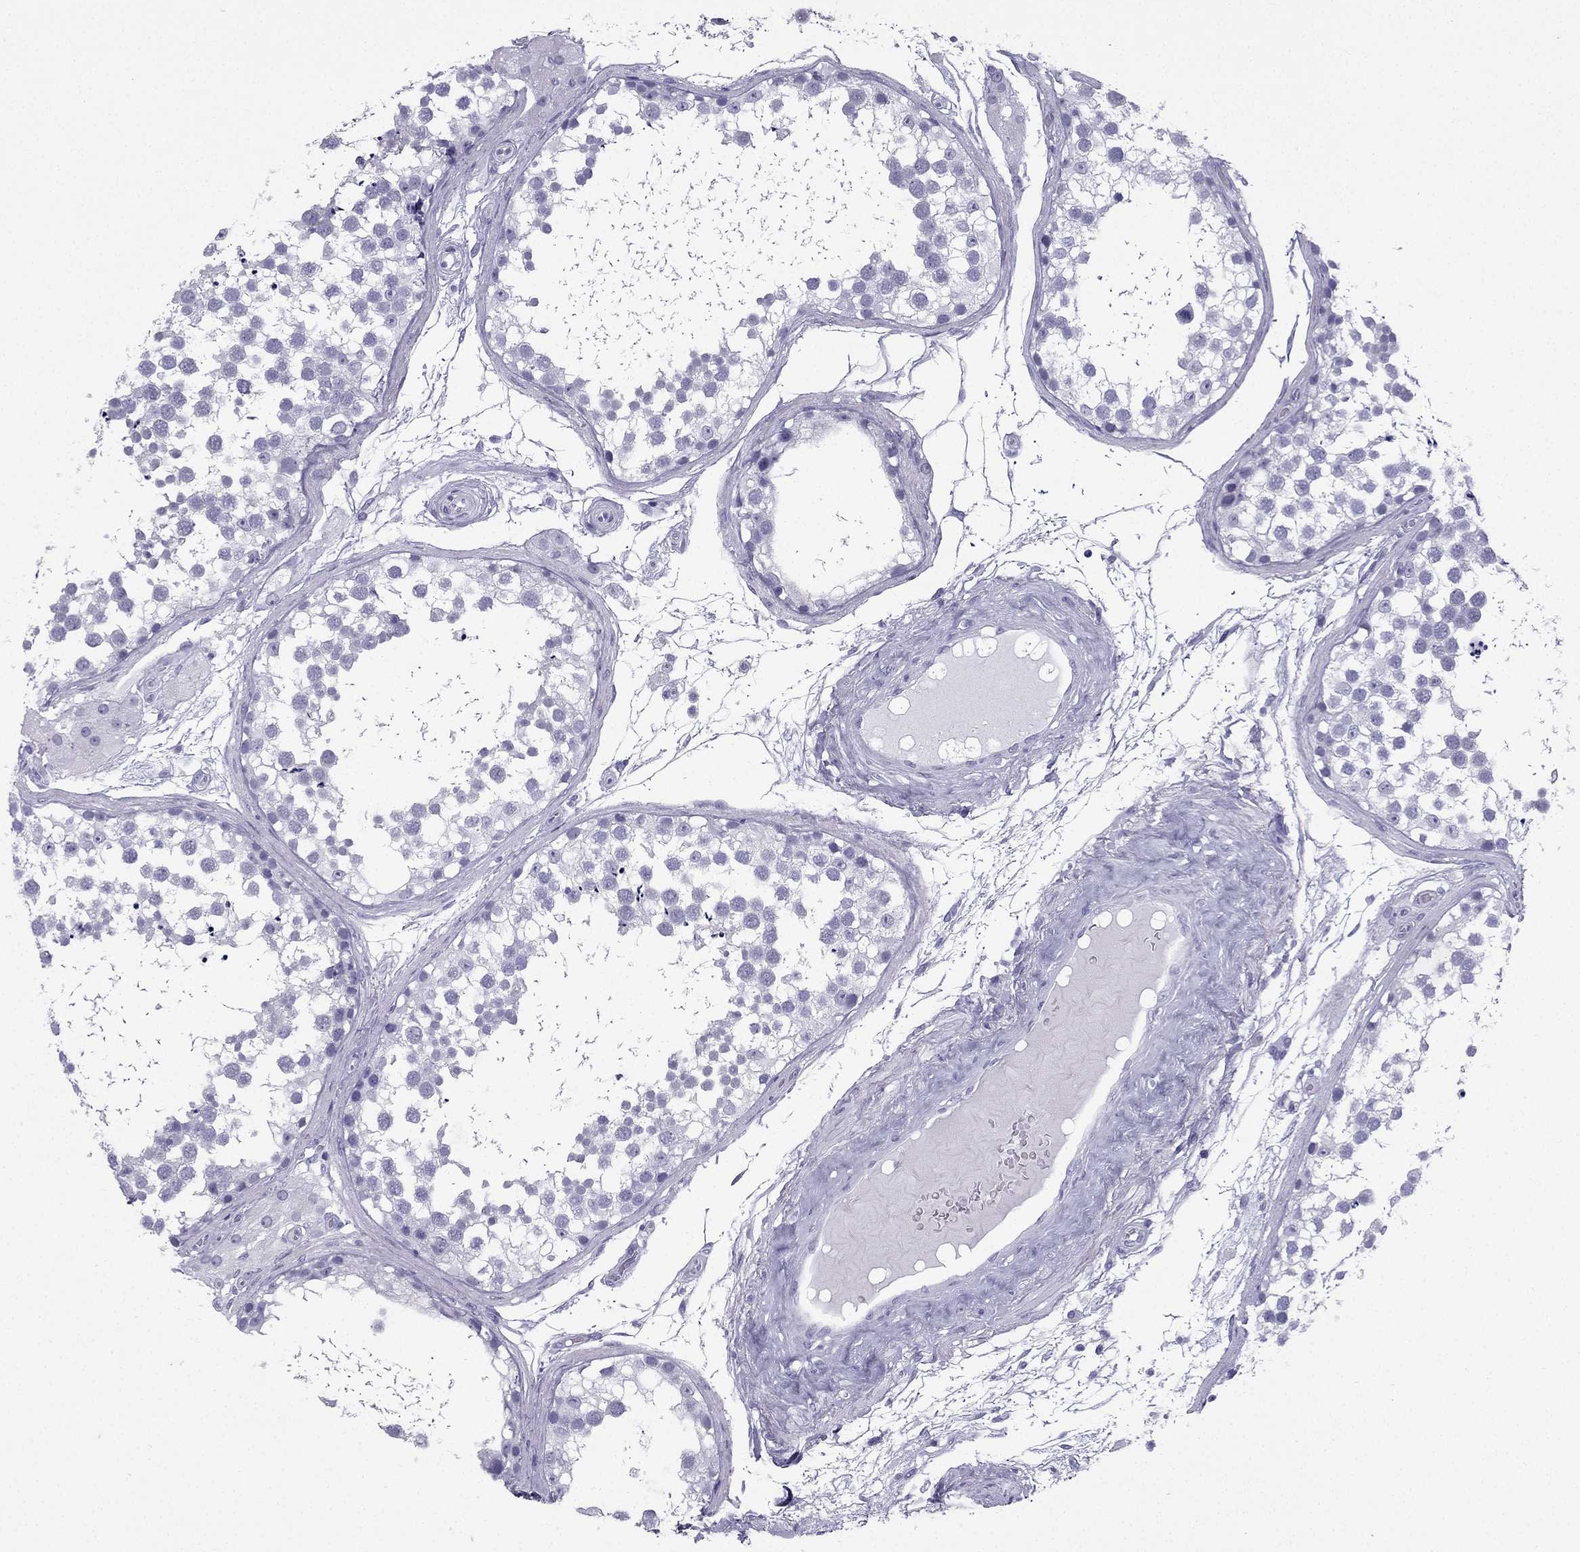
{"staining": {"intensity": "negative", "quantity": "none", "location": "none"}, "tissue": "testis", "cell_type": "Cells in seminiferous ducts", "image_type": "normal", "snomed": [{"axis": "morphology", "description": "Normal tissue, NOS"}, {"axis": "morphology", "description": "Seminoma, NOS"}, {"axis": "topography", "description": "Testis"}], "caption": "A histopathology image of testis stained for a protein exhibits no brown staining in cells in seminiferous ducts.", "gene": "GJA8", "patient": {"sex": "male", "age": 65}}